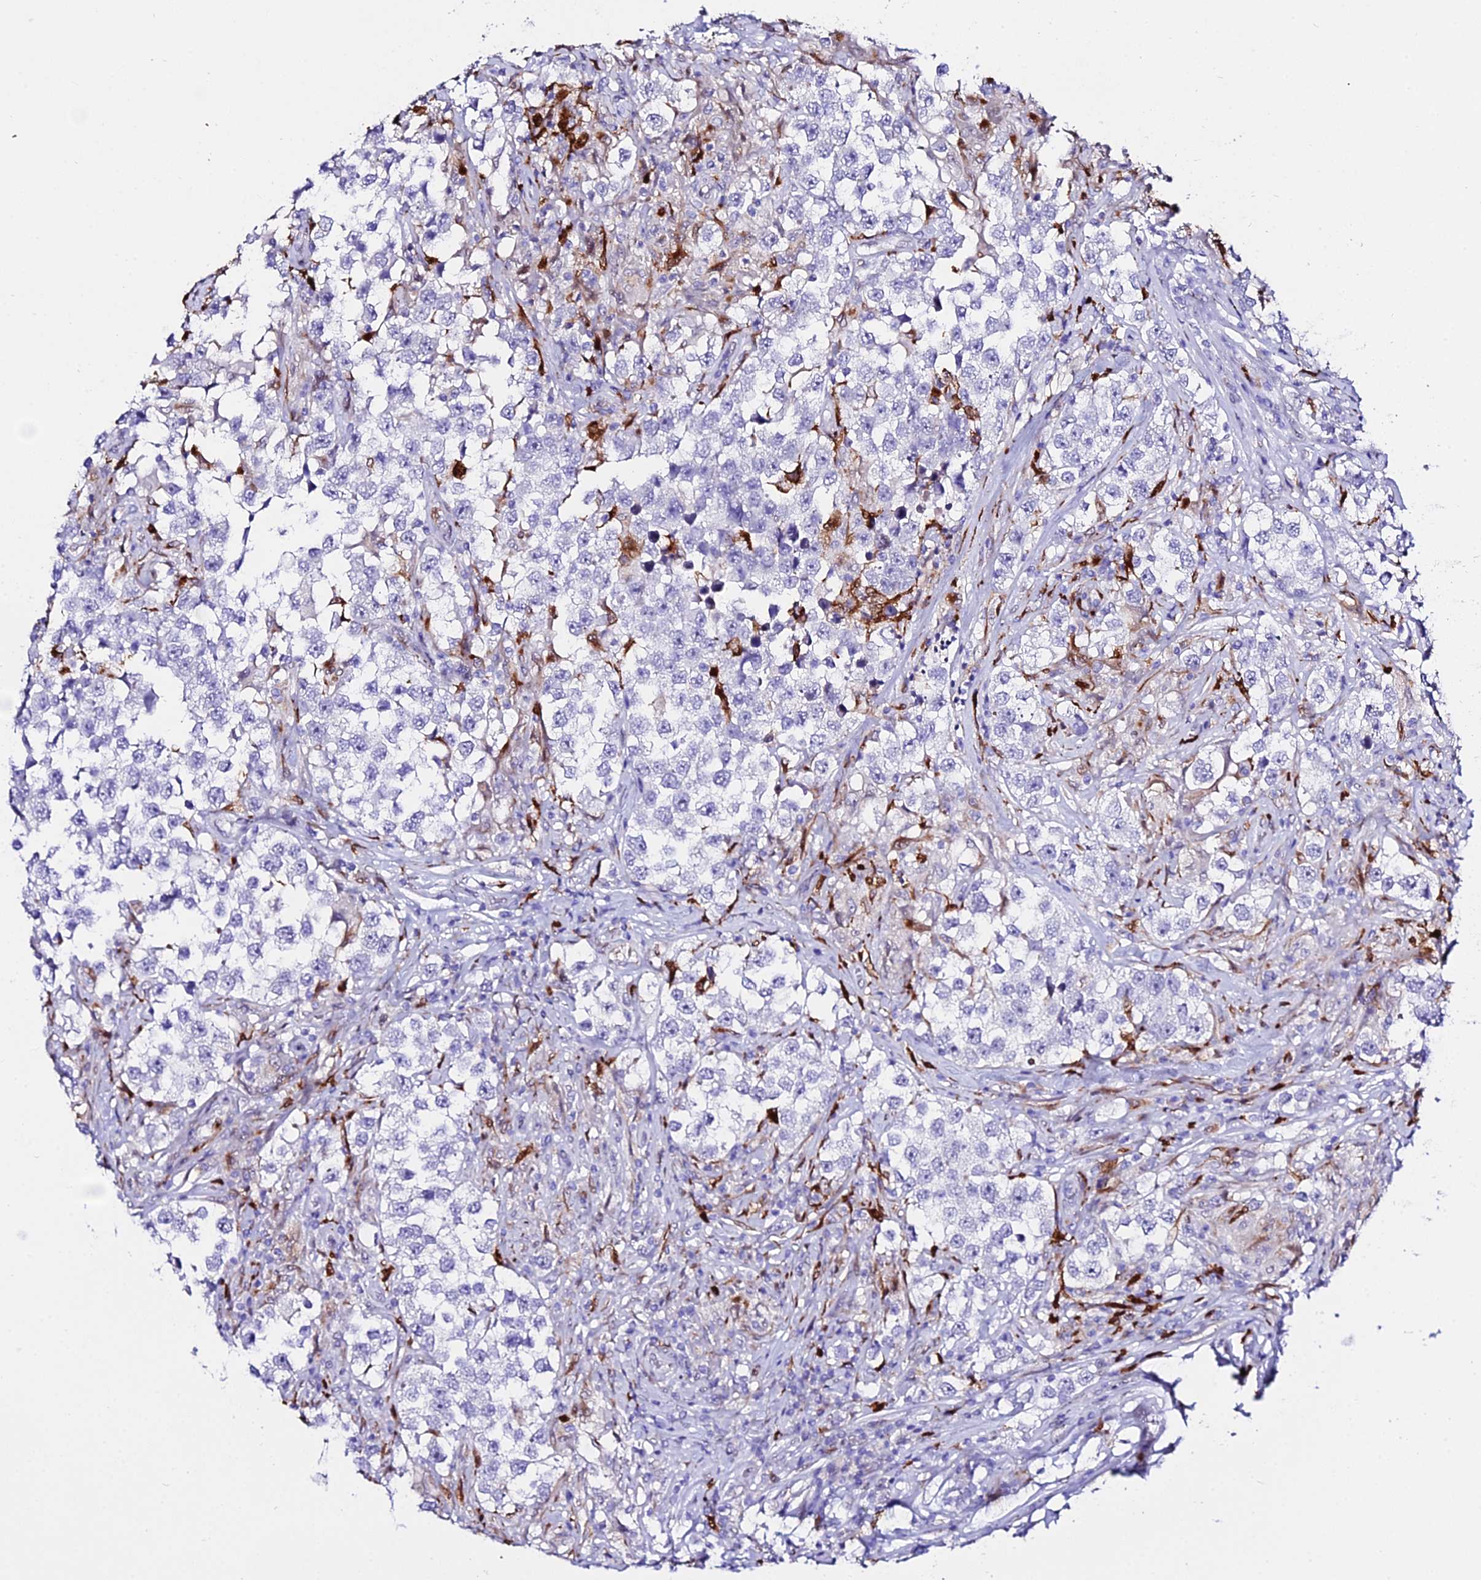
{"staining": {"intensity": "negative", "quantity": "none", "location": "none"}, "tissue": "testis cancer", "cell_type": "Tumor cells", "image_type": "cancer", "snomed": [{"axis": "morphology", "description": "Seminoma, NOS"}, {"axis": "topography", "description": "Testis"}], "caption": "An IHC image of testis seminoma is shown. There is no staining in tumor cells of testis seminoma. (Stains: DAB IHC with hematoxylin counter stain, Microscopy: brightfield microscopy at high magnification).", "gene": "MCM10", "patient": {"sex": "male", "age": 46}}